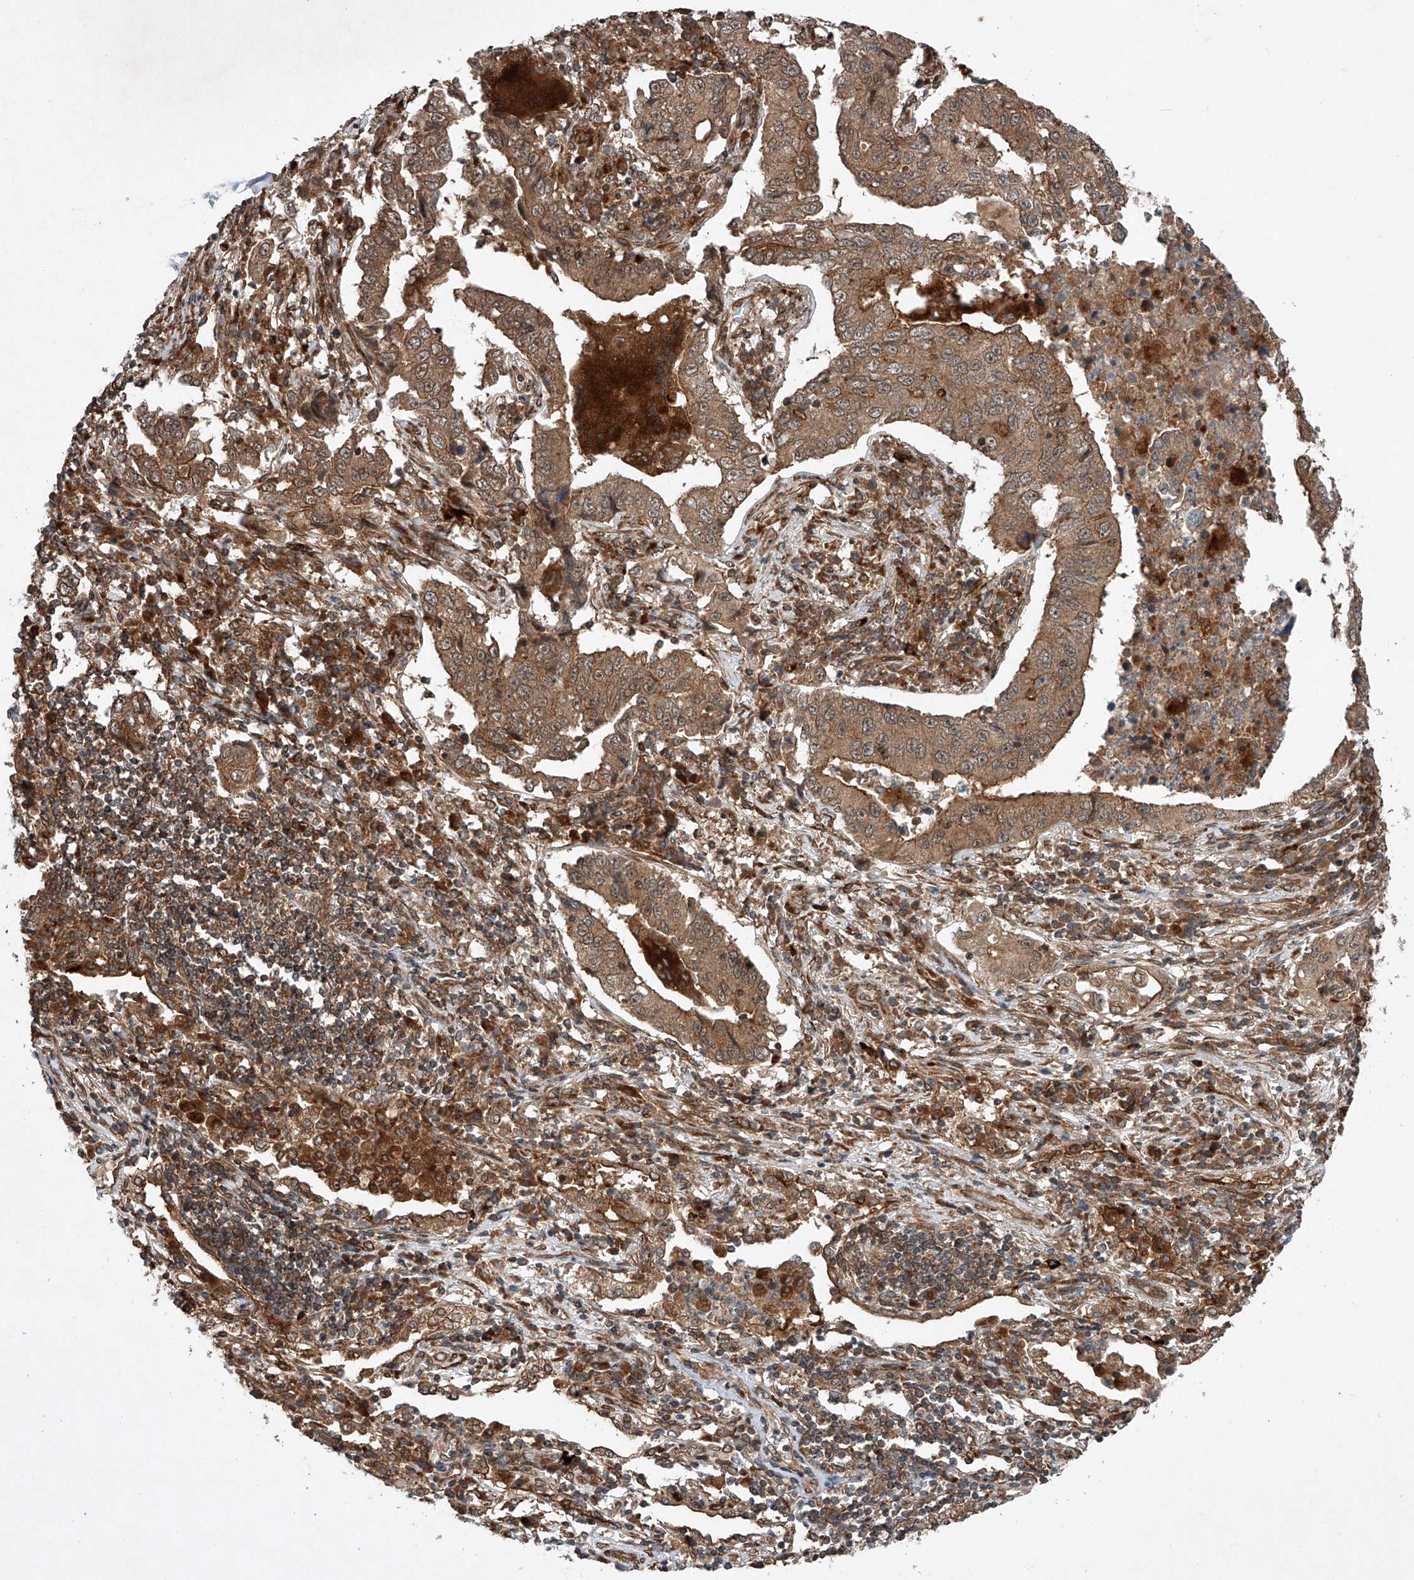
{"staining": {"intensity": "strong", "quantity": ">75%", "location": "cytoplasmic/membranous"}, "tissue": "lung cancer", "cell_type": "Tumor cells", "image_type": "cancer", "snomed": [{"axis": "morphology", "description": "Adenocarcinoma, NOS"}, {"axis": "topography", "description": "Lung"}], "caption": "Lung adenocarcinoma was stained to show a protein in brown. There is high levels of strong cytoplasmic/membranous positivity in about >75% of tumor cells.", "gene": "ZFP28", "patient": {"sex": "female", "age": 51}}